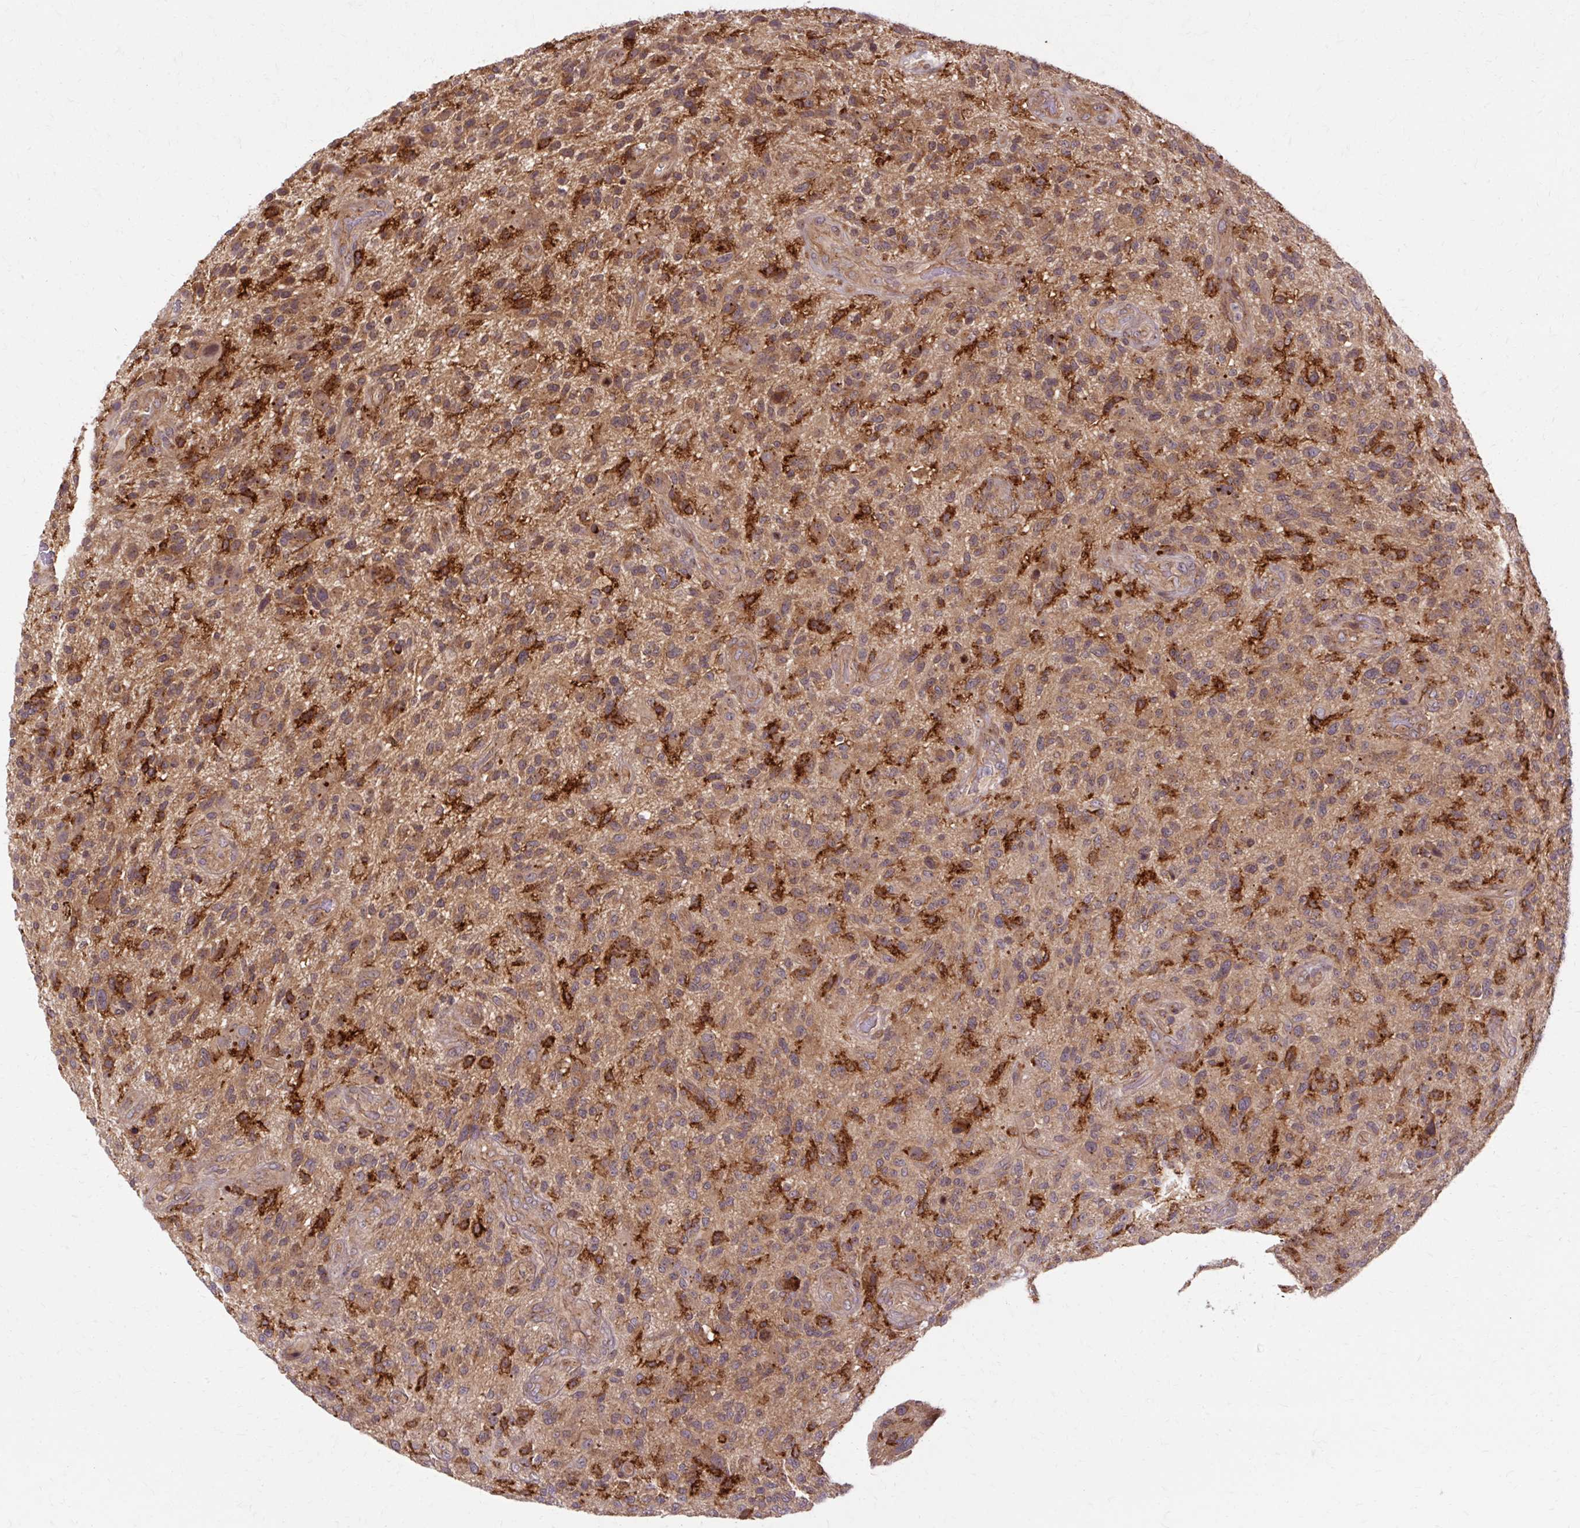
{"staining": {"intensity": "moderate", "quantity": ">75%", "location": "cytoplasmic/membranous"}, "tissue": "glioma", "cell_type": "Tumor cells", "image_type": "cancer", "snomed": [{"axis": "morphology", "description": "Glioma, malignant, High grade"}, {"axis": "topography", "description": "Brain"}], "caption": "Immunohistochemistry micrograph of neoplastic tissue: human malignant glioma (high-grade) stained using immunohistochemistry exhibits medium levels of moderate protein expression localized specifically in the cytoplasmic/membranous of tumor cells, appearing as a cytoplasmic/membranous brown color.", "gene": "MZT2B", "patient": {"sex": "male", "age": 47}}